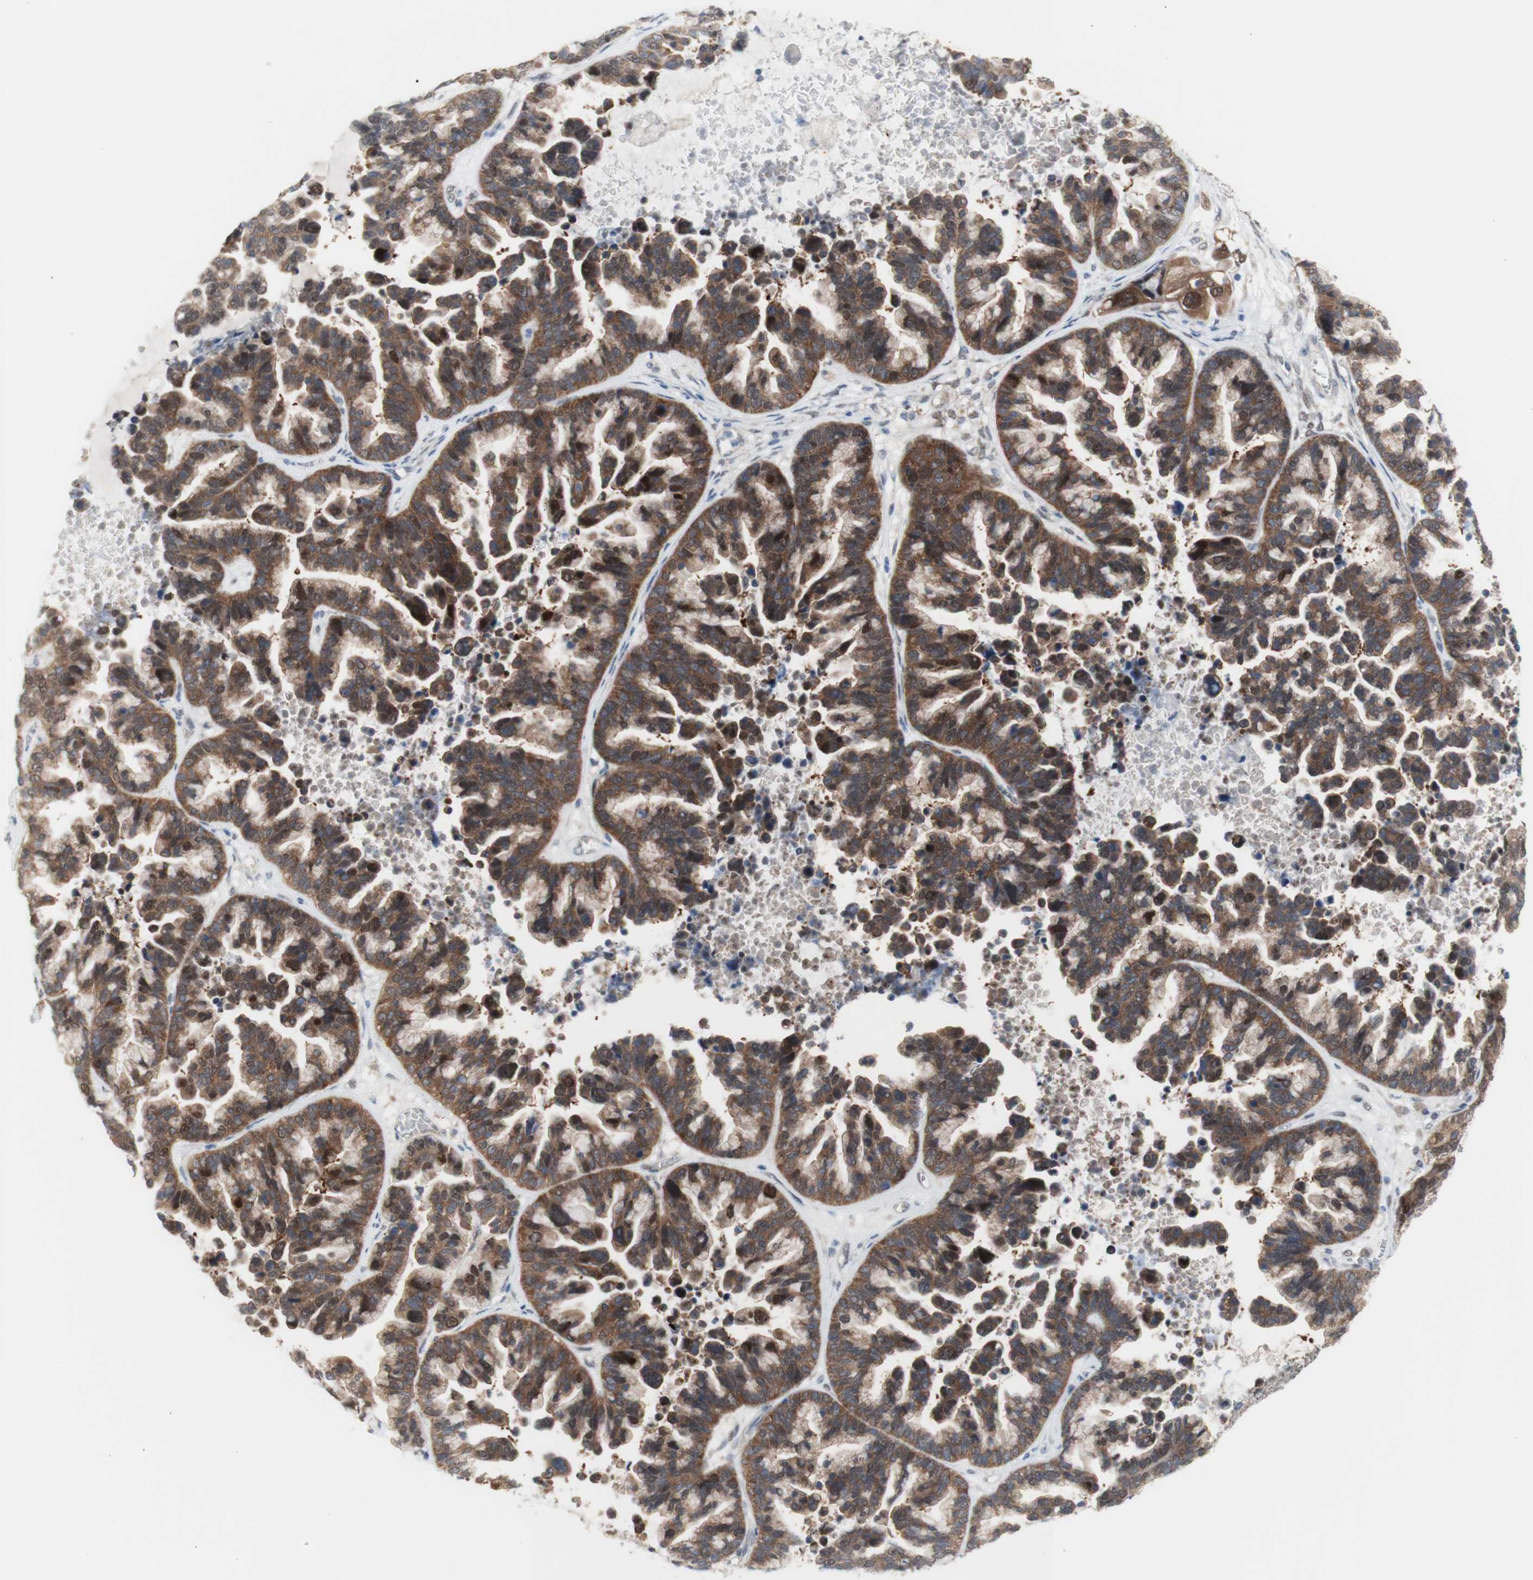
{"staining": {"intensity": "moderate", "quantity": ">75%", "location": "cytoplasmic/membranous,nuclear"}, "tissue": "ovarian cancer", "cell_type": "Tumor cells", "image_type": "cancer", "snomed": [{"axis": "morphology", "description": "Cystadenocarcinoma, serous, NOS"}, {"axis": "topography", "description": "Ovary"}], "caption": "Ovarian cancer was stained to show a protein in brown. There is medium levels of moderate cytoplasmic/membranous and nuclear expression in about >75% of tumor cells. The protein of interest is stained brown, and the nuclei are stained in blue (DAB (3,3'-diaminobenzidine) IHC with brightfield microscopy, high magnification).", "gene": "PRMT5", "patient": {"sex": "female", "age": 56}}